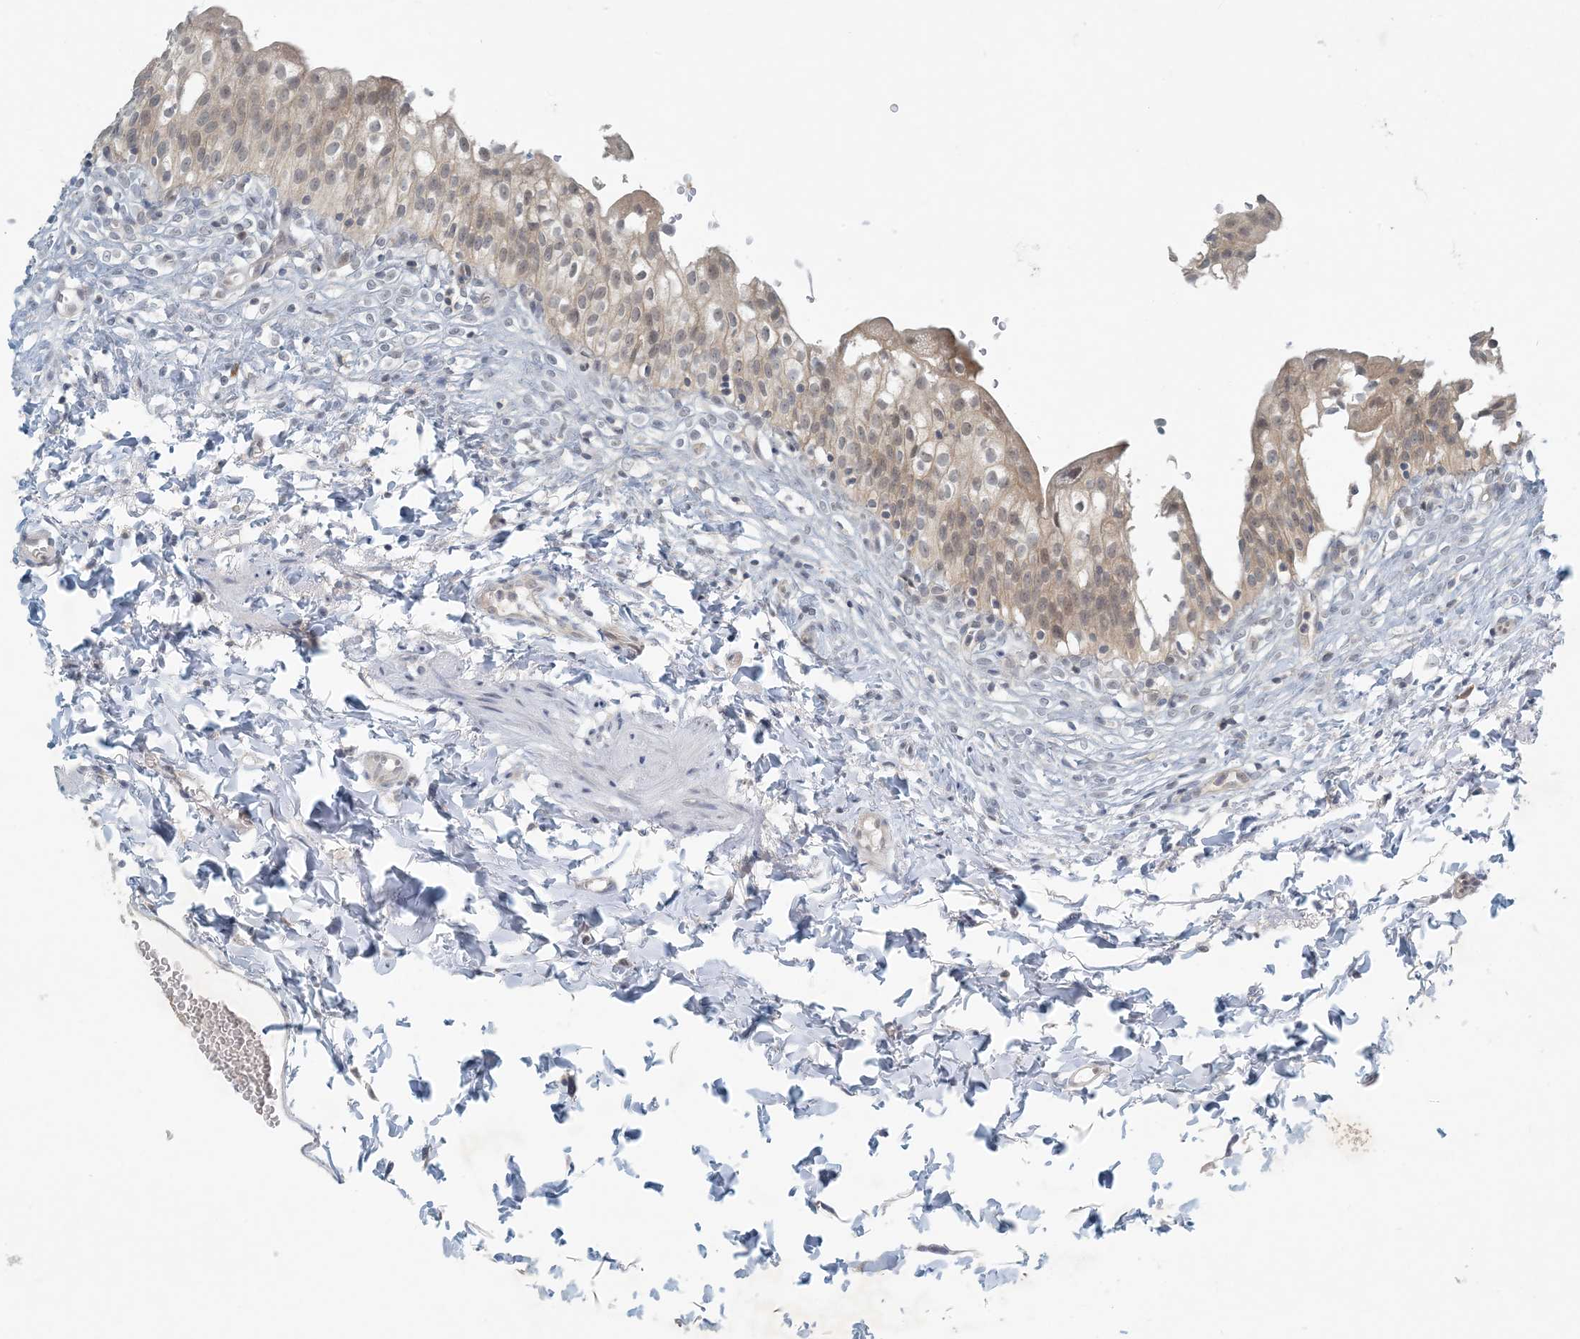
{"staining": {"intensity": "moderate", "quantity": ">75%", "location": "cytoplasmic/membranous"}, "tissue": "urinary bladder", "cell_type": "Urothelial cells", "image_type": "normal", "snomed": [{"axis": "morphology", "description": "Normal tissue, NOS"}, {"axis": "topography", "description": "Urinary bladder"}], "caption": "A medium amount of moderate cytoplasmic/membranous staining is appreciated in about >75% of urothelial cells in benign urinary bladder. Immunohistochemistry (ihc) stains the protein in brown and the nuclei are stained blue.", "gene": "OBI1", "patient": {"sex": "male", "age": 55}}